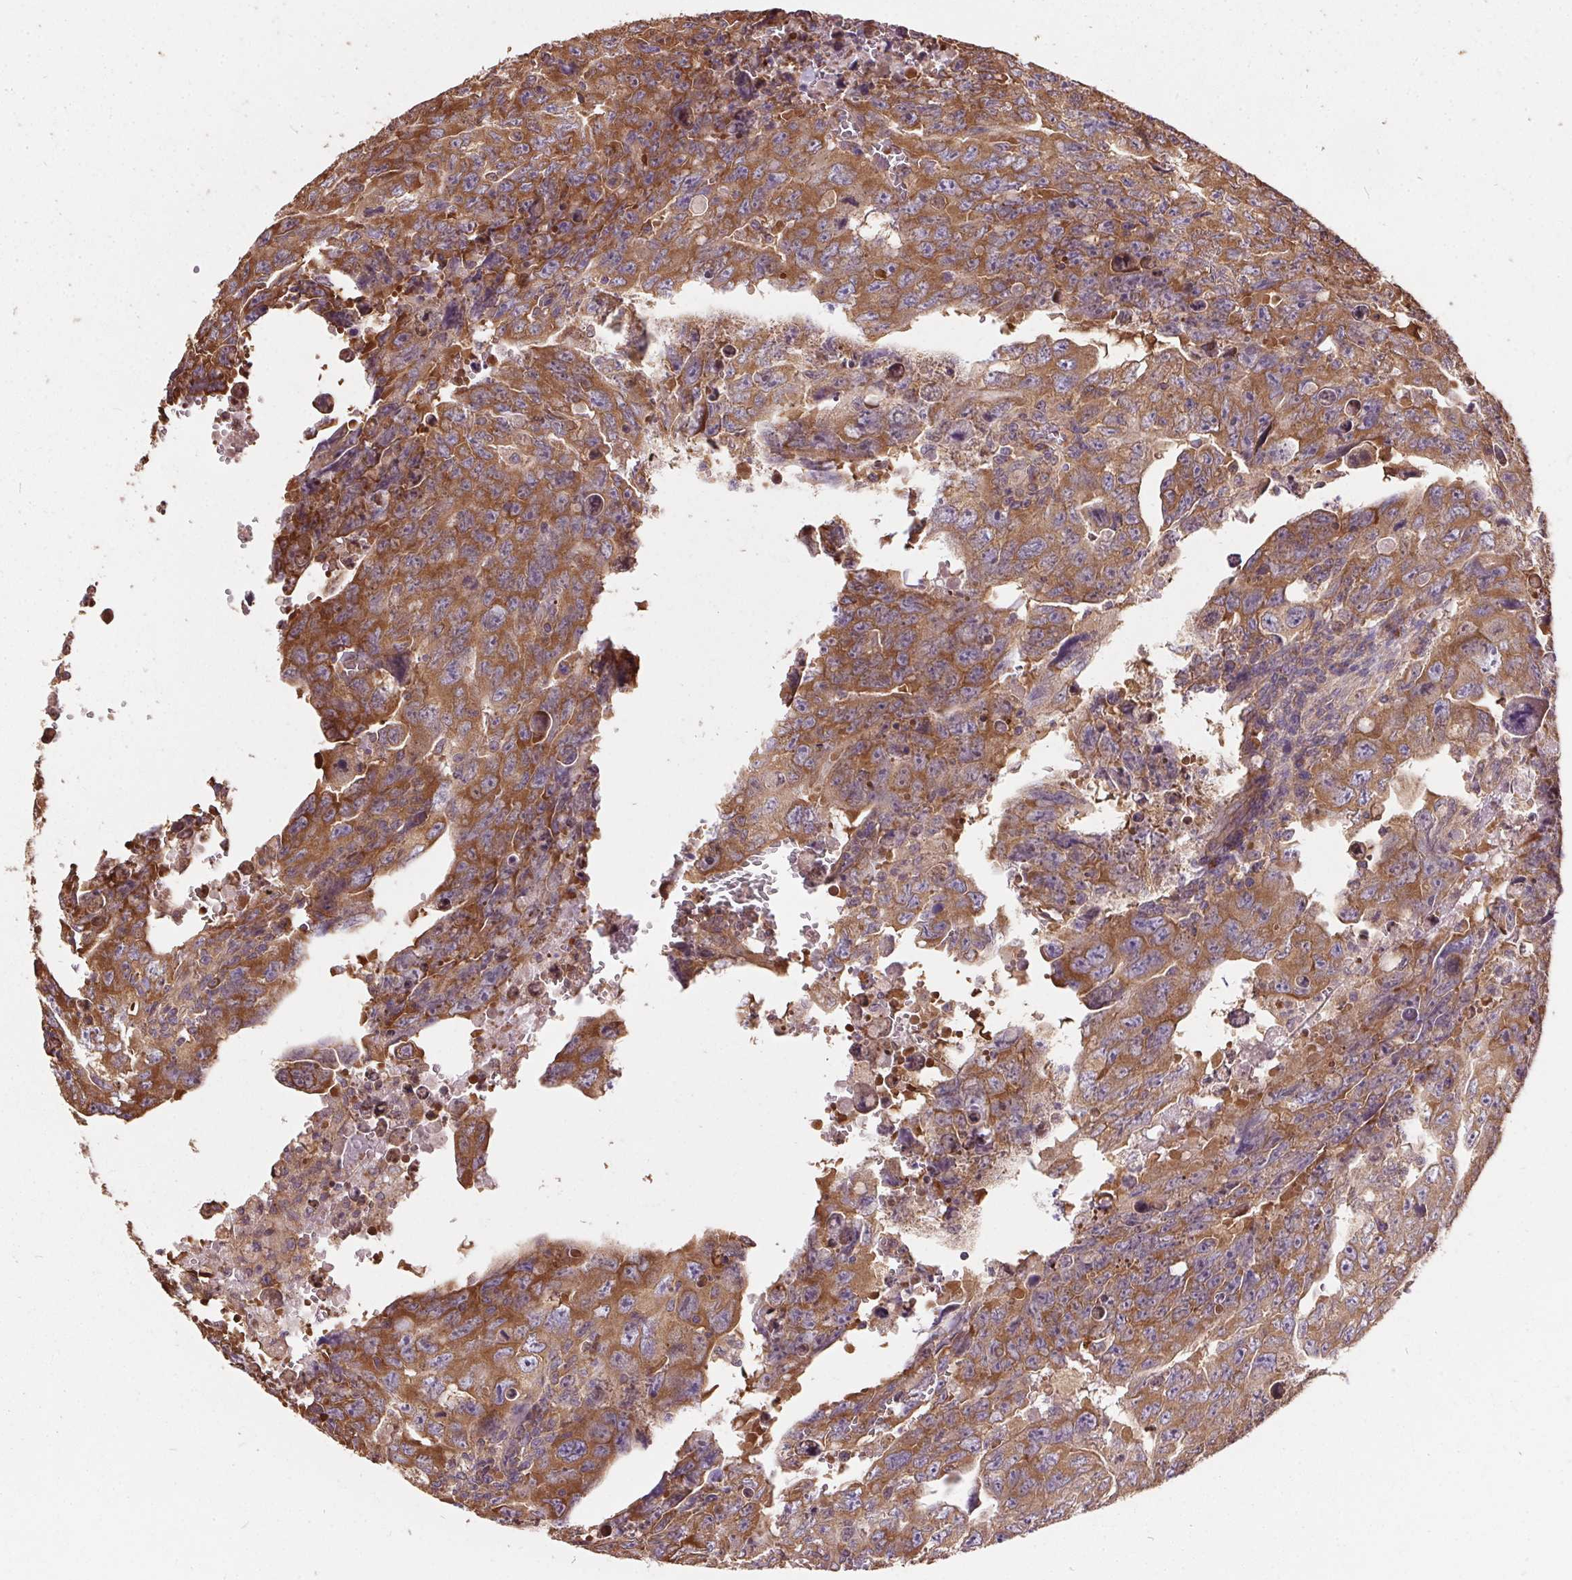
{"staining": {"intensity": "strong", "quantity": ">75%", "location": "cytoplasmic/membranous"}, "tissue": "testis cancer", "cell_type": "Tumor cells", "image_type": "cancer", "snomed": [{"axis": "morphology", "description": "Carcinoma, Embryonal, NOS"}, {"axis": "topography", "description": "Testis"}], "caption": "A high-resolution micrograph shows immunohistochemistry (IHC) staining of testis cancer (embryonal carcinoma), which demonstrates strong cytoplasmic/membranous expression in approximately >75% of tumor cells.", "gene": "EIF2S1", "patient": {"sex": "male", "age": 24}}